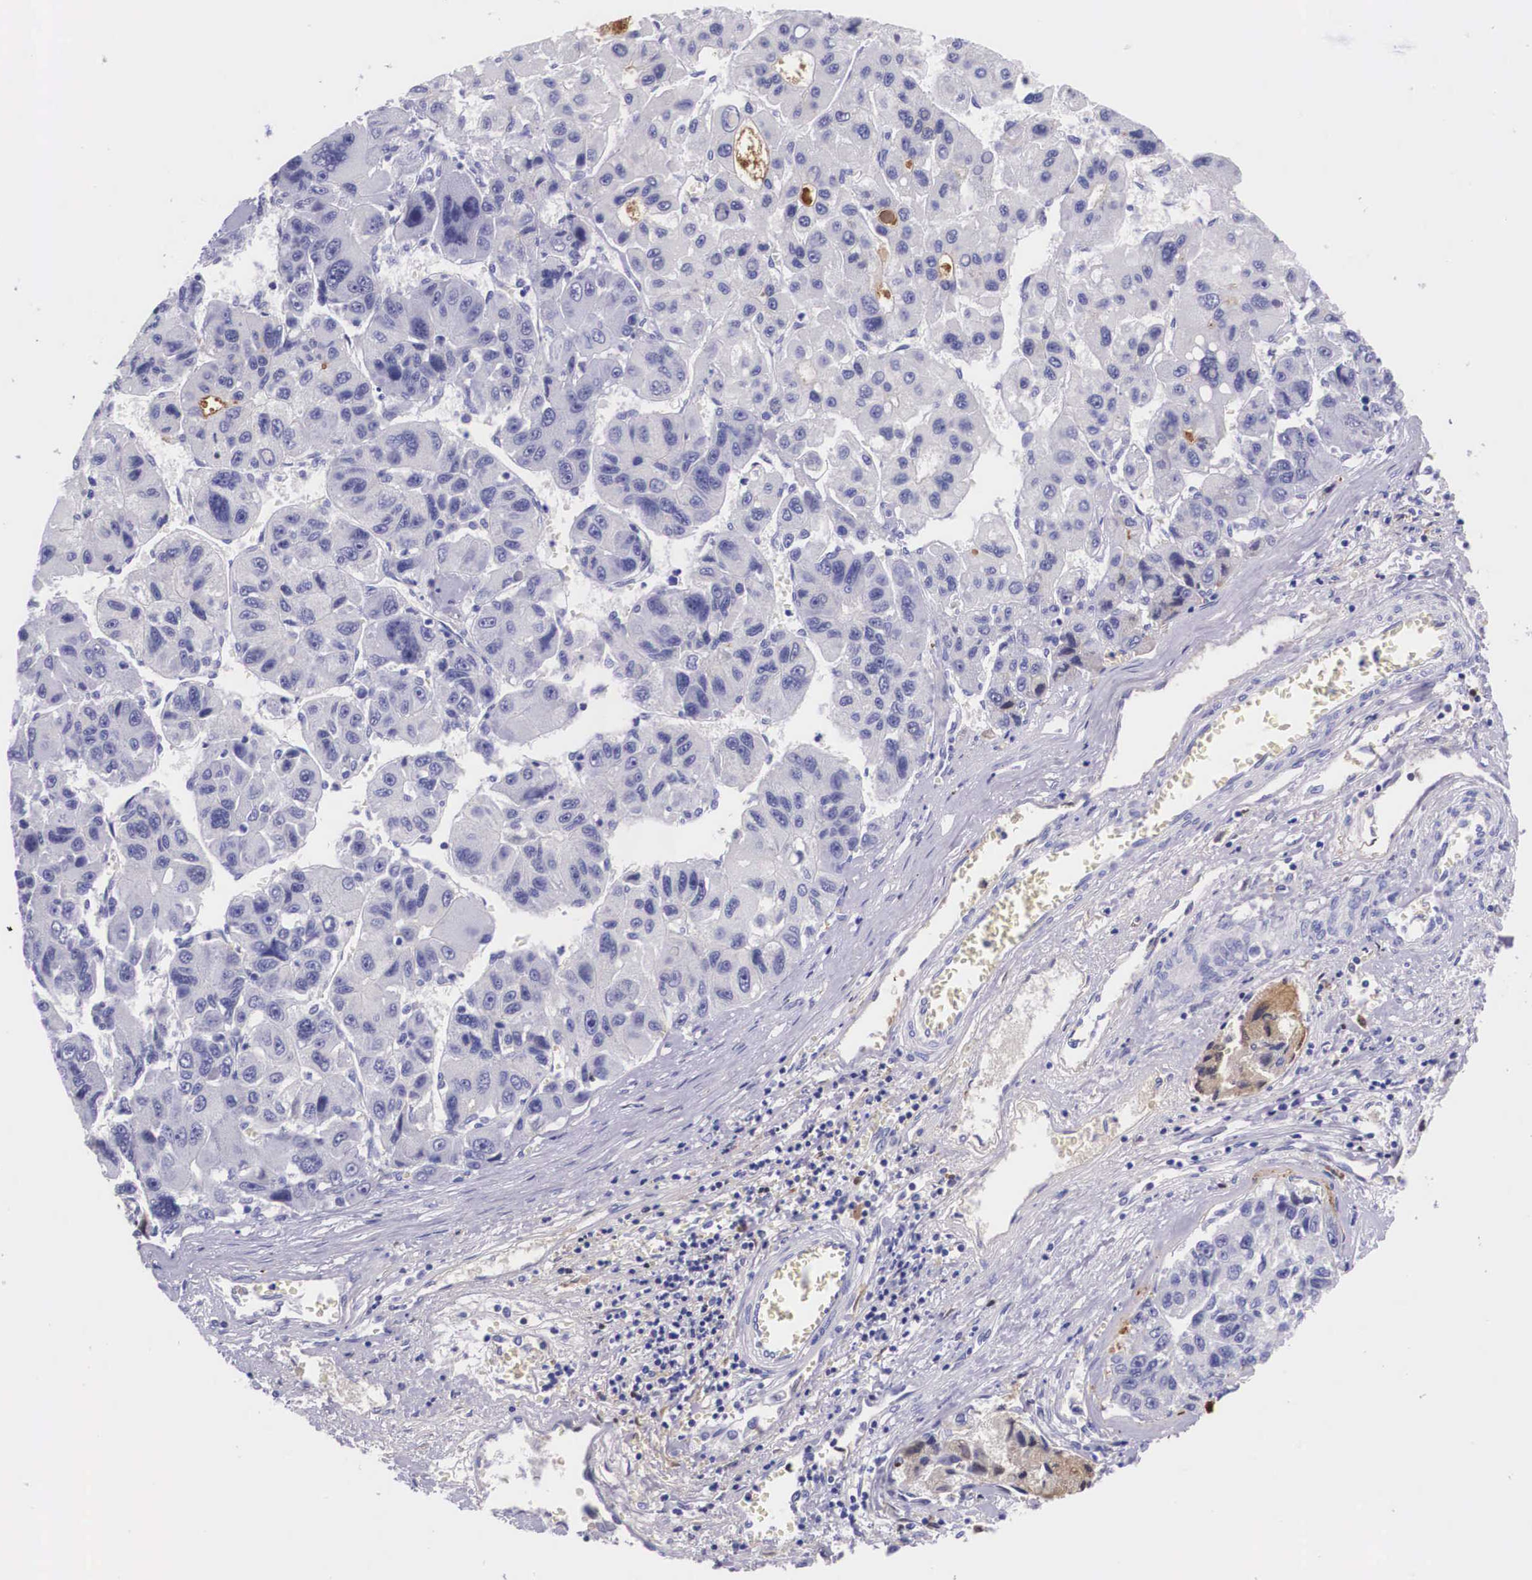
{"staining": {"intensity": "negative", "quantity": "none", "location": "none"}, "tissue": "liver cancer", "cell_type": "Tumor cells", "image_type": "cancer", "snomed": [{"axis": "morphology", "description": "Carcinoma, Hepatocellular, NOS"}, {"axis": "topography", "description": "Liver"}], "caption": "There is no significant expression in tumor cells of liver cancer.", "gene": "PLG", "patient": {"sex": "male", "age": 64}}